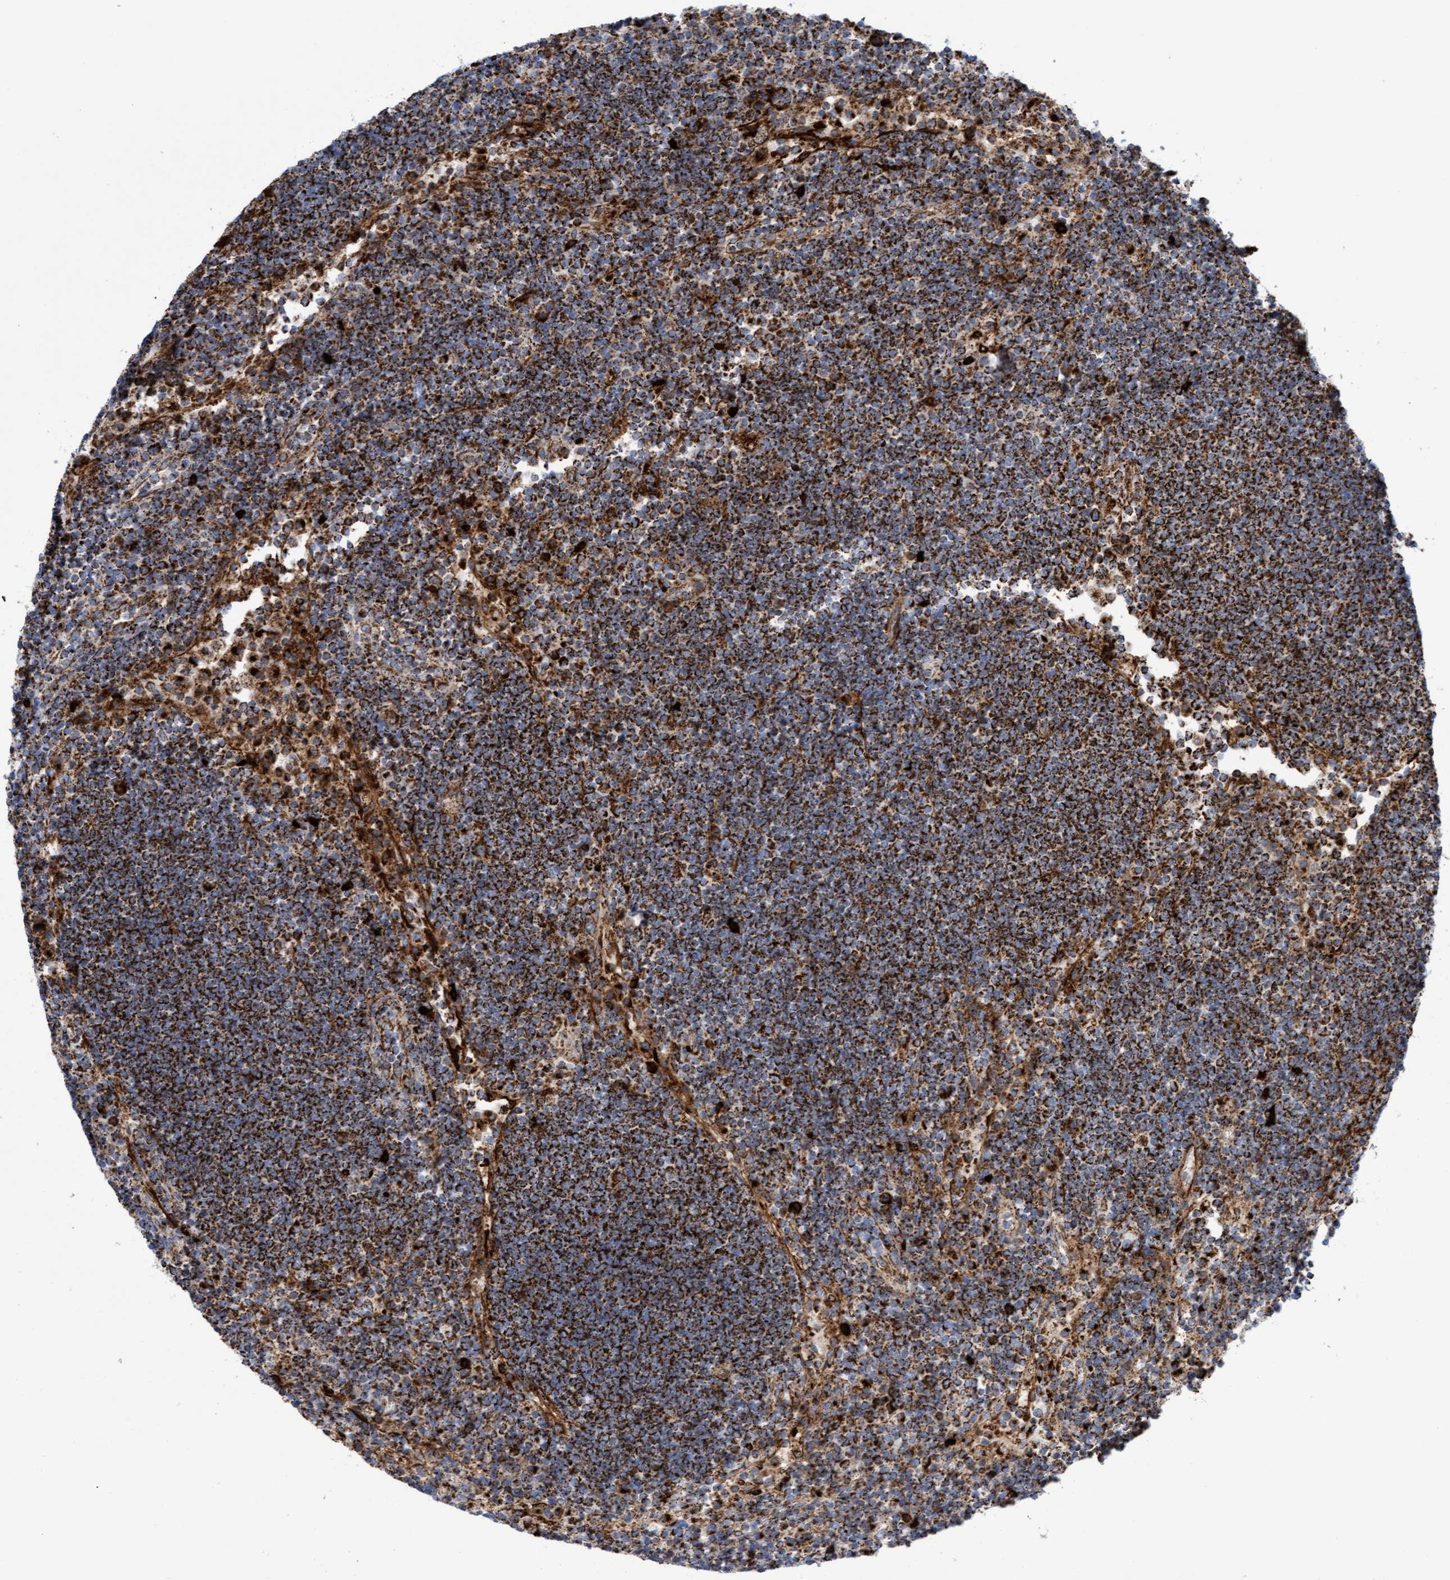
{"staining": {"intensity": "strong", "quantity": ">75%", "location": "cytoplasmic/membranous"}, "tissue": "lymph node", "cell_type": "Germinal center cells", "image_type": "normal", "snomed": [{"axis": "morphology", "description": "Normal tissue, NOS"}, {"axis": "topography", "description": "Lymph node"}], "caption": "A brown stain highlights strong cytoplasmic/membranous positivity of a protein in germinal center cells of normal lymph node. The staining was performed using DAB, with brown indicating positive protein expression. Nuclei are stained blue with hematoxylin.", "gene": "GGTA1", "patient": {"sex": "female", "age": 53}}